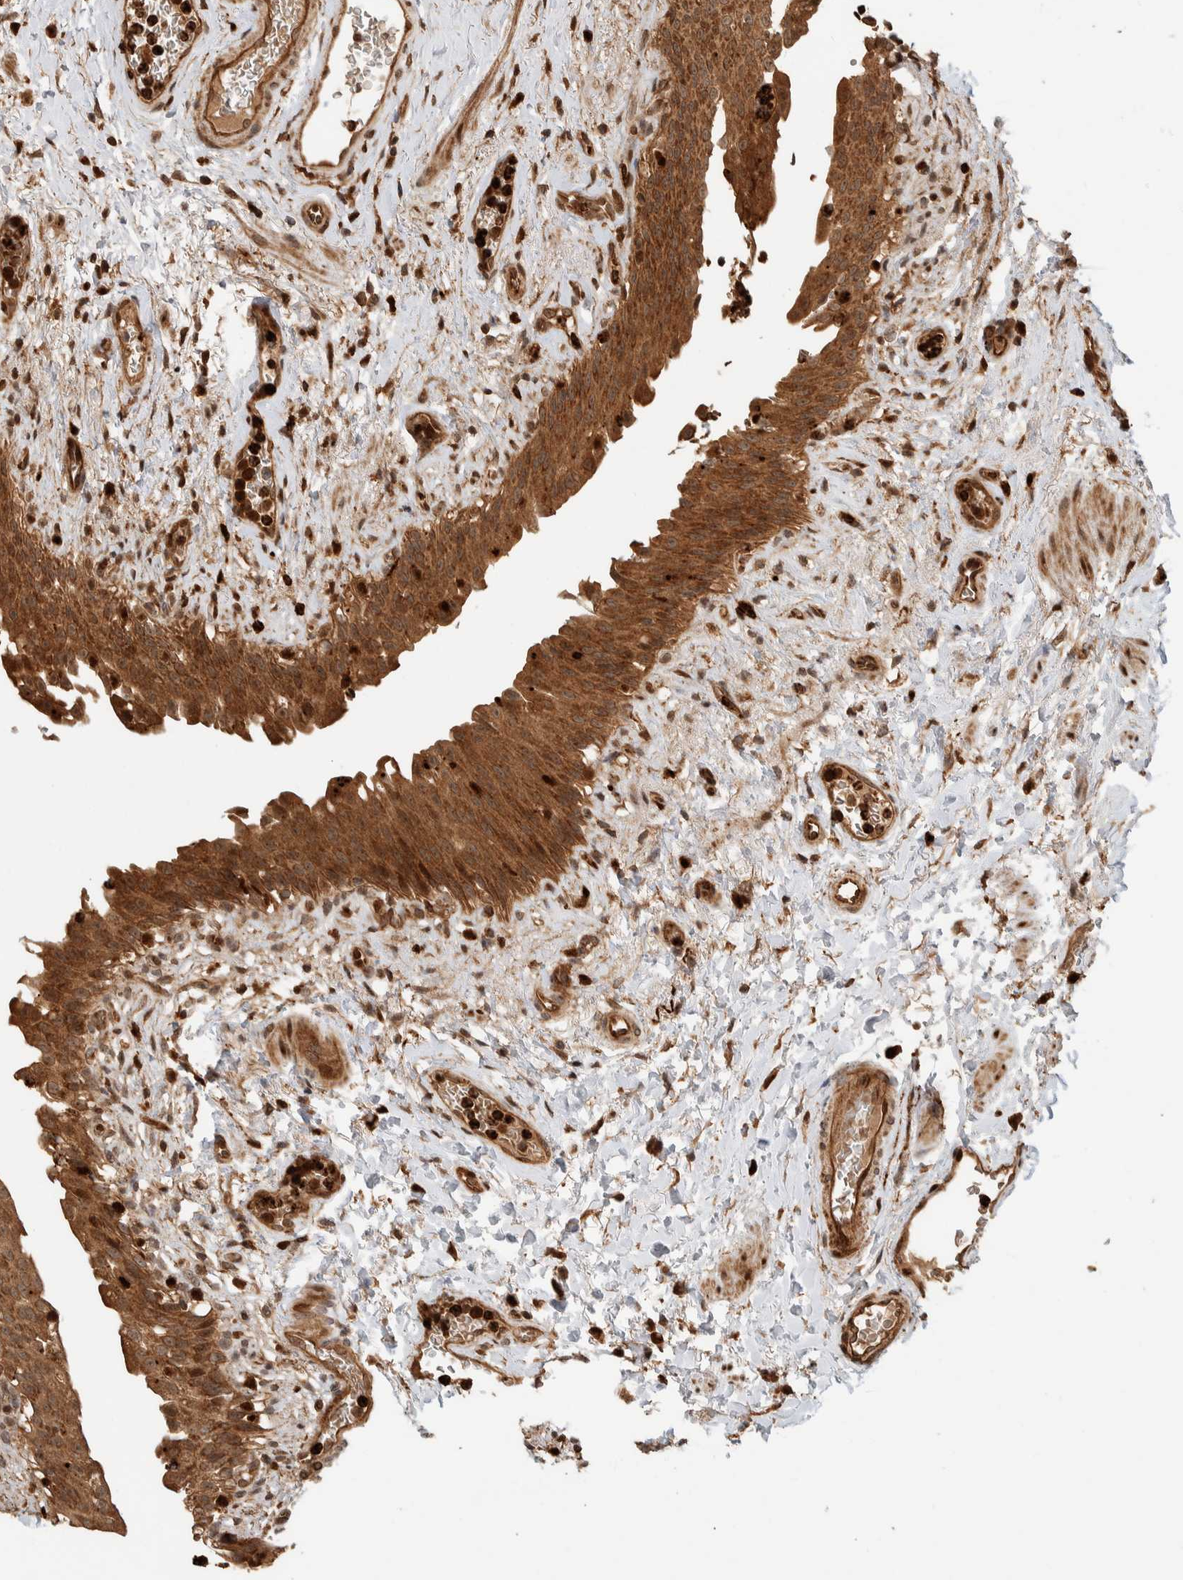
{"staining": {"intensity": "strong", "quantity": ">75%", "location": "cytoplasmic/membranous"}, "tissue": "urinary bladder", "cell_type": "Urothelial cells", "image_type": "normal", "snomed": [{"axis": "morphology", "description": "Normal tissue, NOS"}, {"axis": "topography", "description": "Urinary bladder"}], "caption": "The micrograph displays immunohistochemical staining of unremarkable urinary bladder. There is strong cytoplasmic/membranous positivity is identified in approximately >75% of urothelial cells.", "gene": "VPS53", "patient": {"sex": "female", "age": 60}}